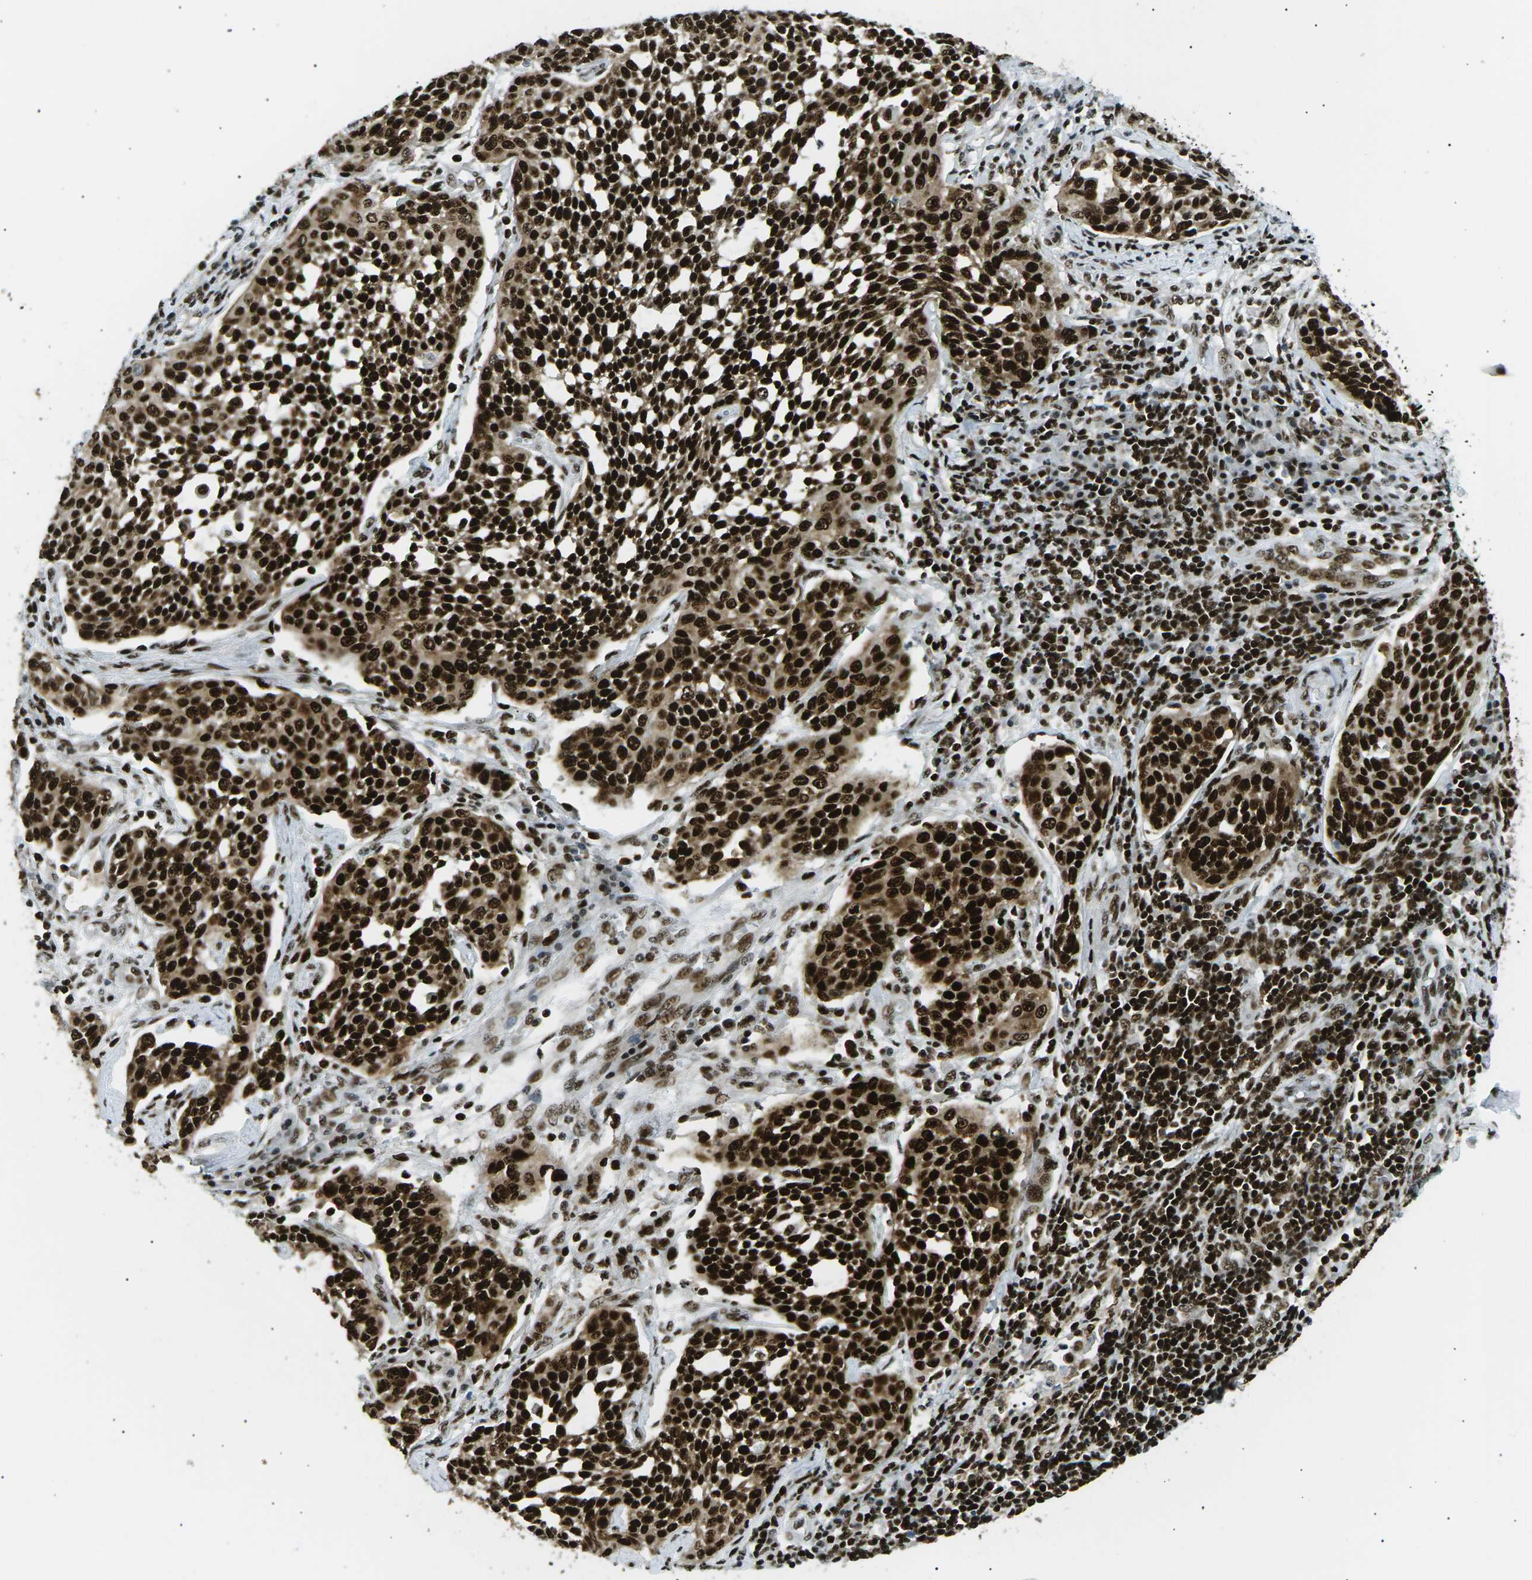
{"staining": {"intensity": "strong", "quantity": ">75%", "location": "cytoplasmic/membranous,nuclear"}, "tissue": "cervical cancer", "cell_type": "Tumor cells", "image_type": "cancer", "snomed": [{"axis": "morphology", "description": "Squamous cell carcinoma, NOS"}, {"axis": "topography", "description": "Cervix"}], "caption": "Immunohistochemistry micrograph of human squamous cell carcinoma (cervical) stained for a protein (brown), which displays high levels of strong cytoplasmic/membranous and nuclear staining in approximately >75% of tumor cells.", "gene": "RPA2", "patient": {"sex": "female", "age": 34}}